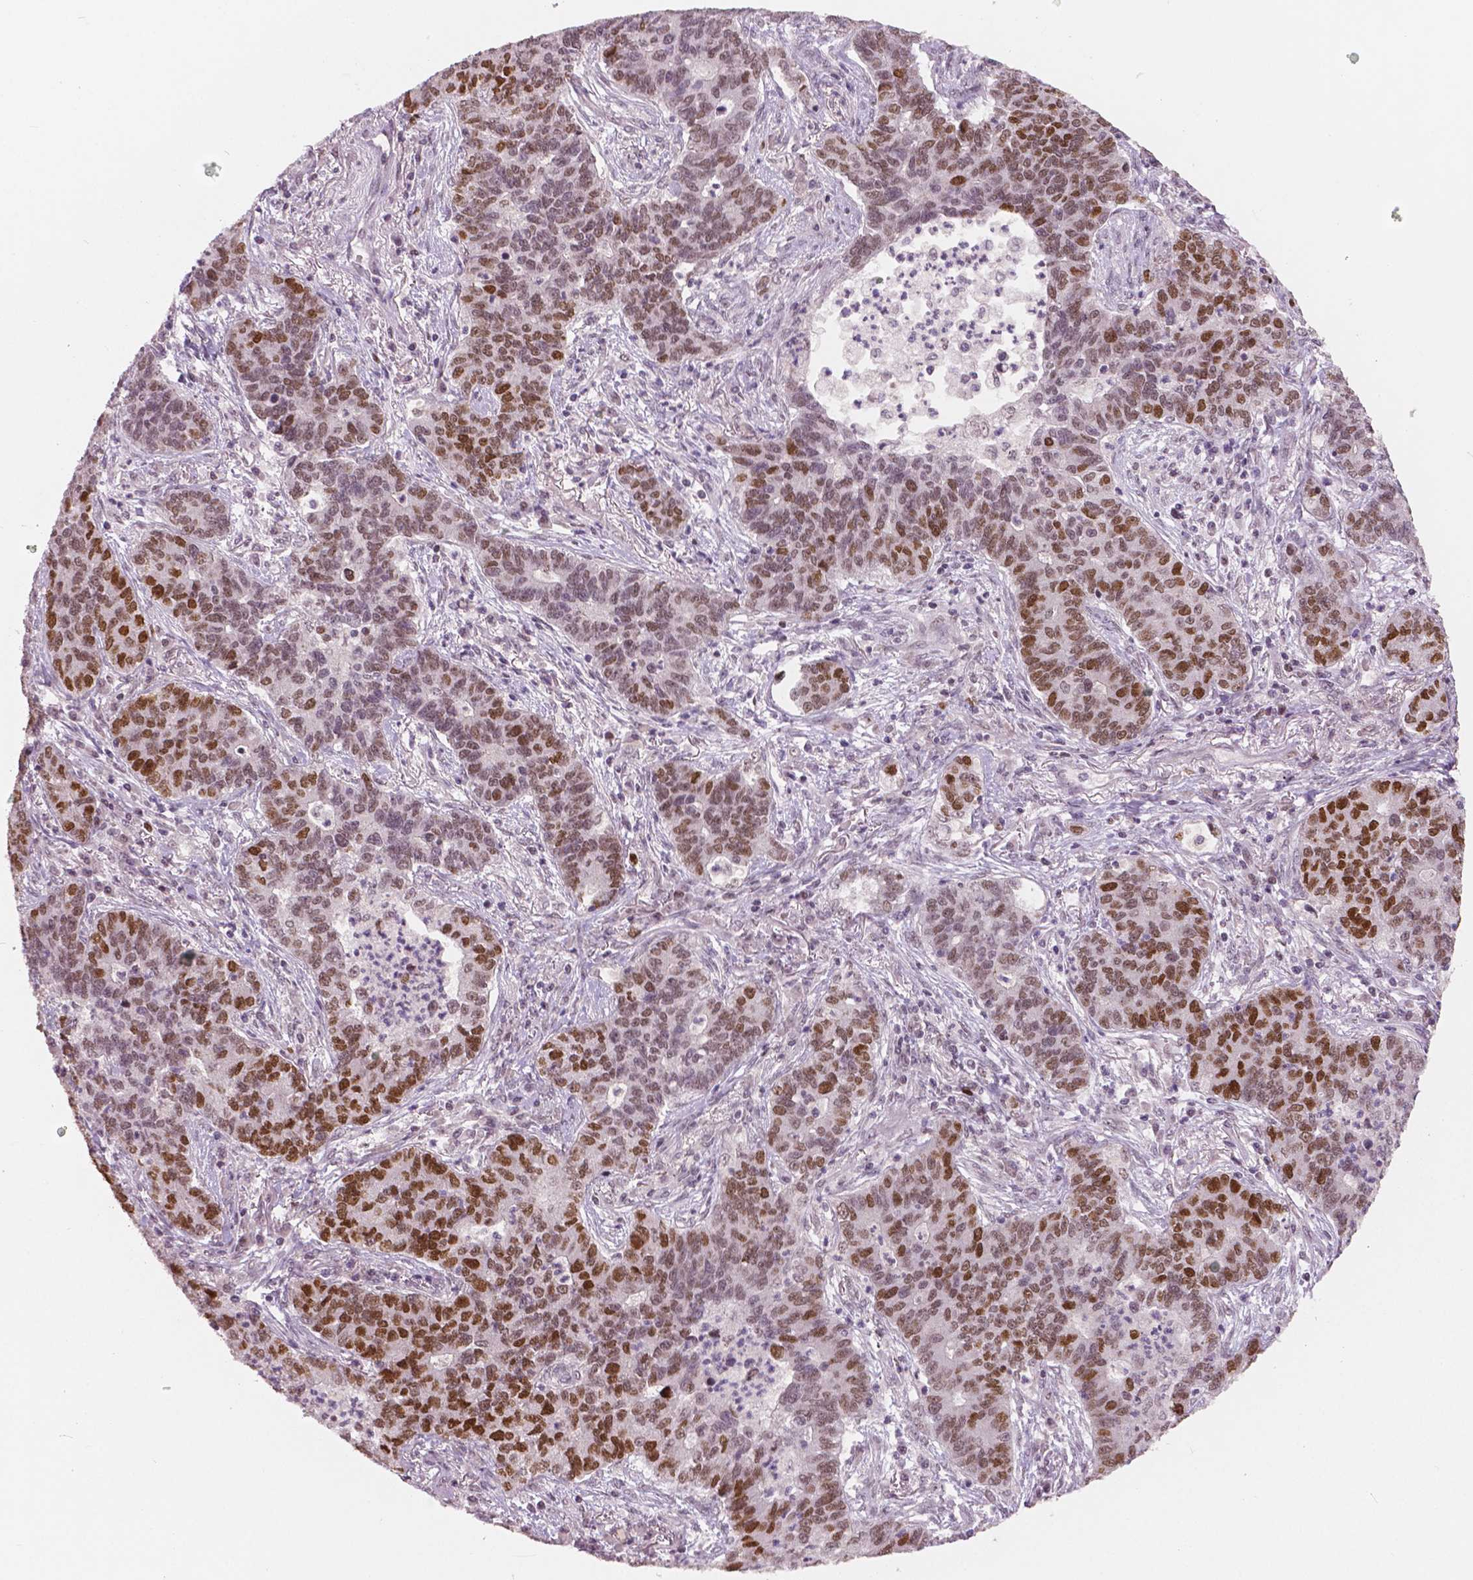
{"staining": {"intensity": "strong", "quantity": "25%-75%", "location": "nuclear"}, "tissue": "lung cancer", "cell_type": "Tumor cells", "image_type": "cancer", "snomed": [{"axis": "morphology", "description": "Adenocarcinoma, NOS"}, {"axis": "topography", "description": "Lung"}], "caption": "Lung adenocarcinoma stained with a protein marker reveals strong staining in tumor cells.", "gene": "NSD2", "patient": {"sex": "female", "age": 57}}